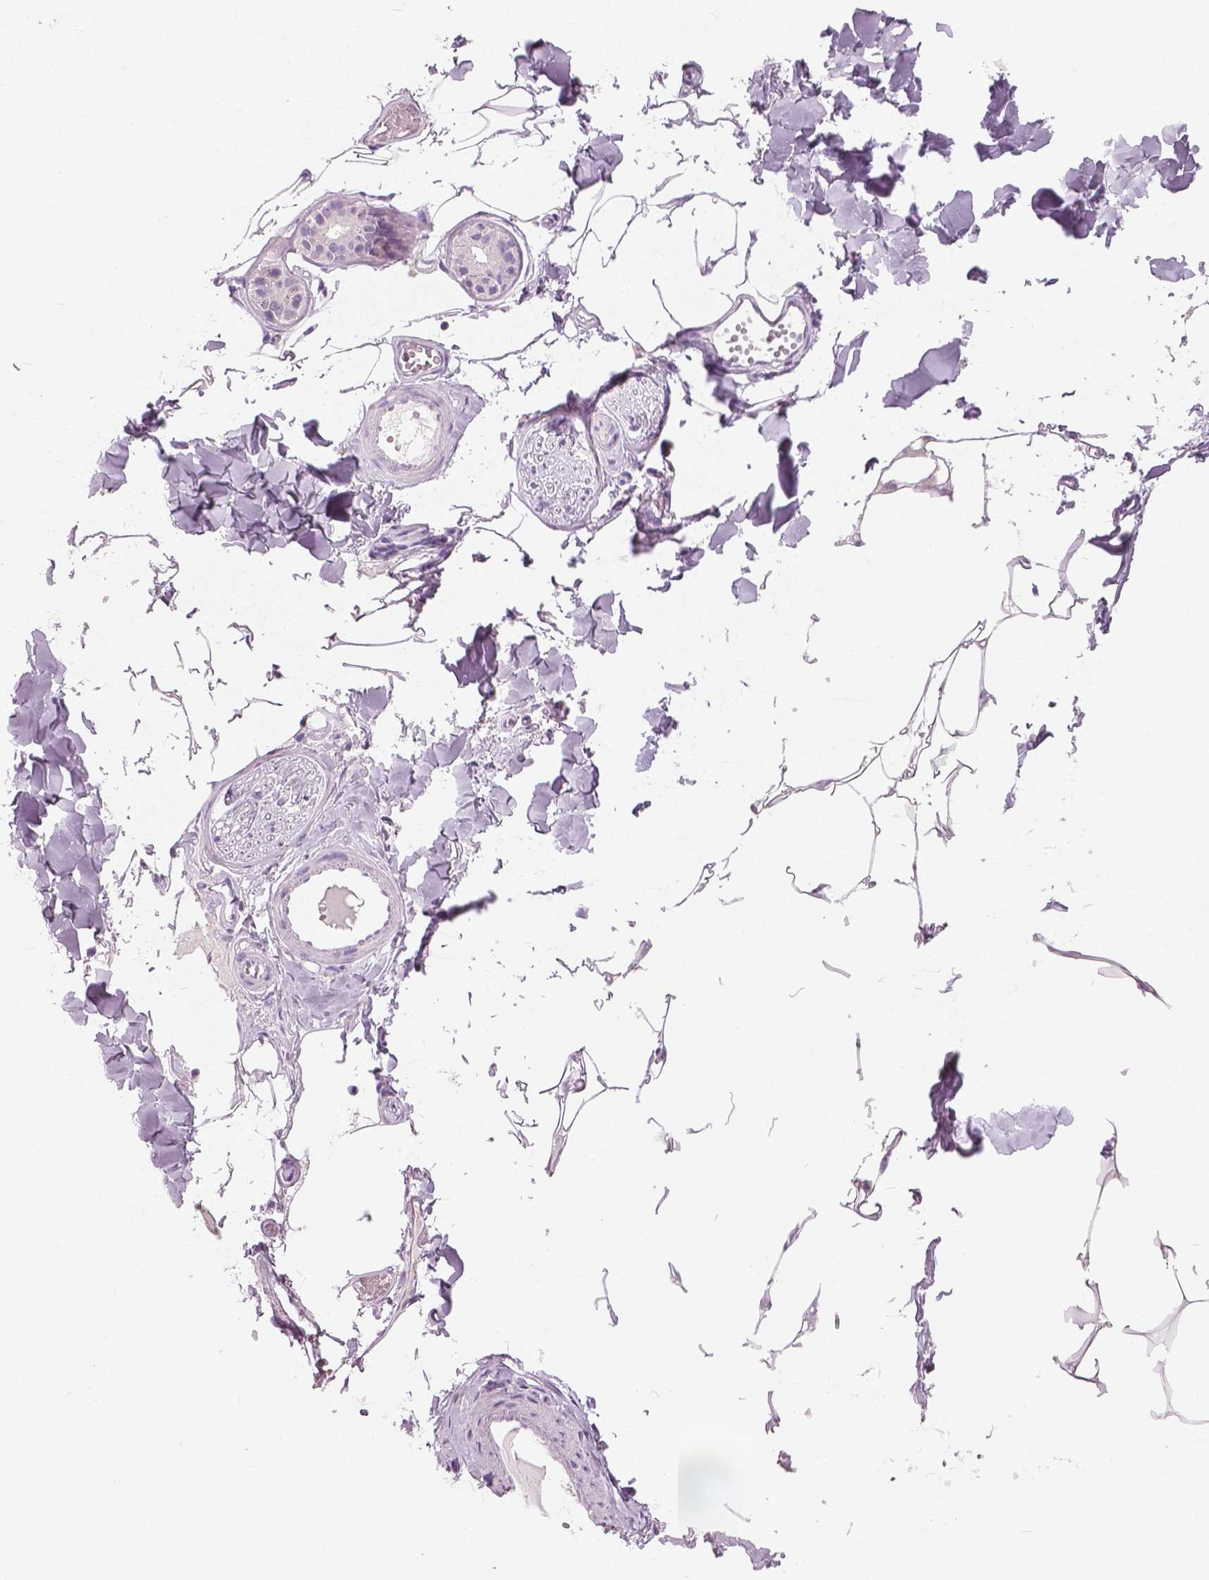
{"staining": {"intensity": "negative", "quantity": "none", "location": "none"}, "tissue": "adipose tissue", "cell_type": "Adipocytes", "image_type": "normal", "snomed": [{"axis": "morphology", "description": "Normal tissue, NOS"}, {"axis": "topography", "description": "Skin"}, {"axis": "topography", "description": "Peripheral nerve tissue"}], "caption": "This is a photomicrograph of IHC staining of normal adipose tissue, which shows no positivity in adipocytes. (DAB (3,3'-diaminobenzidine) immunohistochemistry (IHC), high magnification).", "gene": "GALM", "patient": {"sex": "female", "age": 45}}